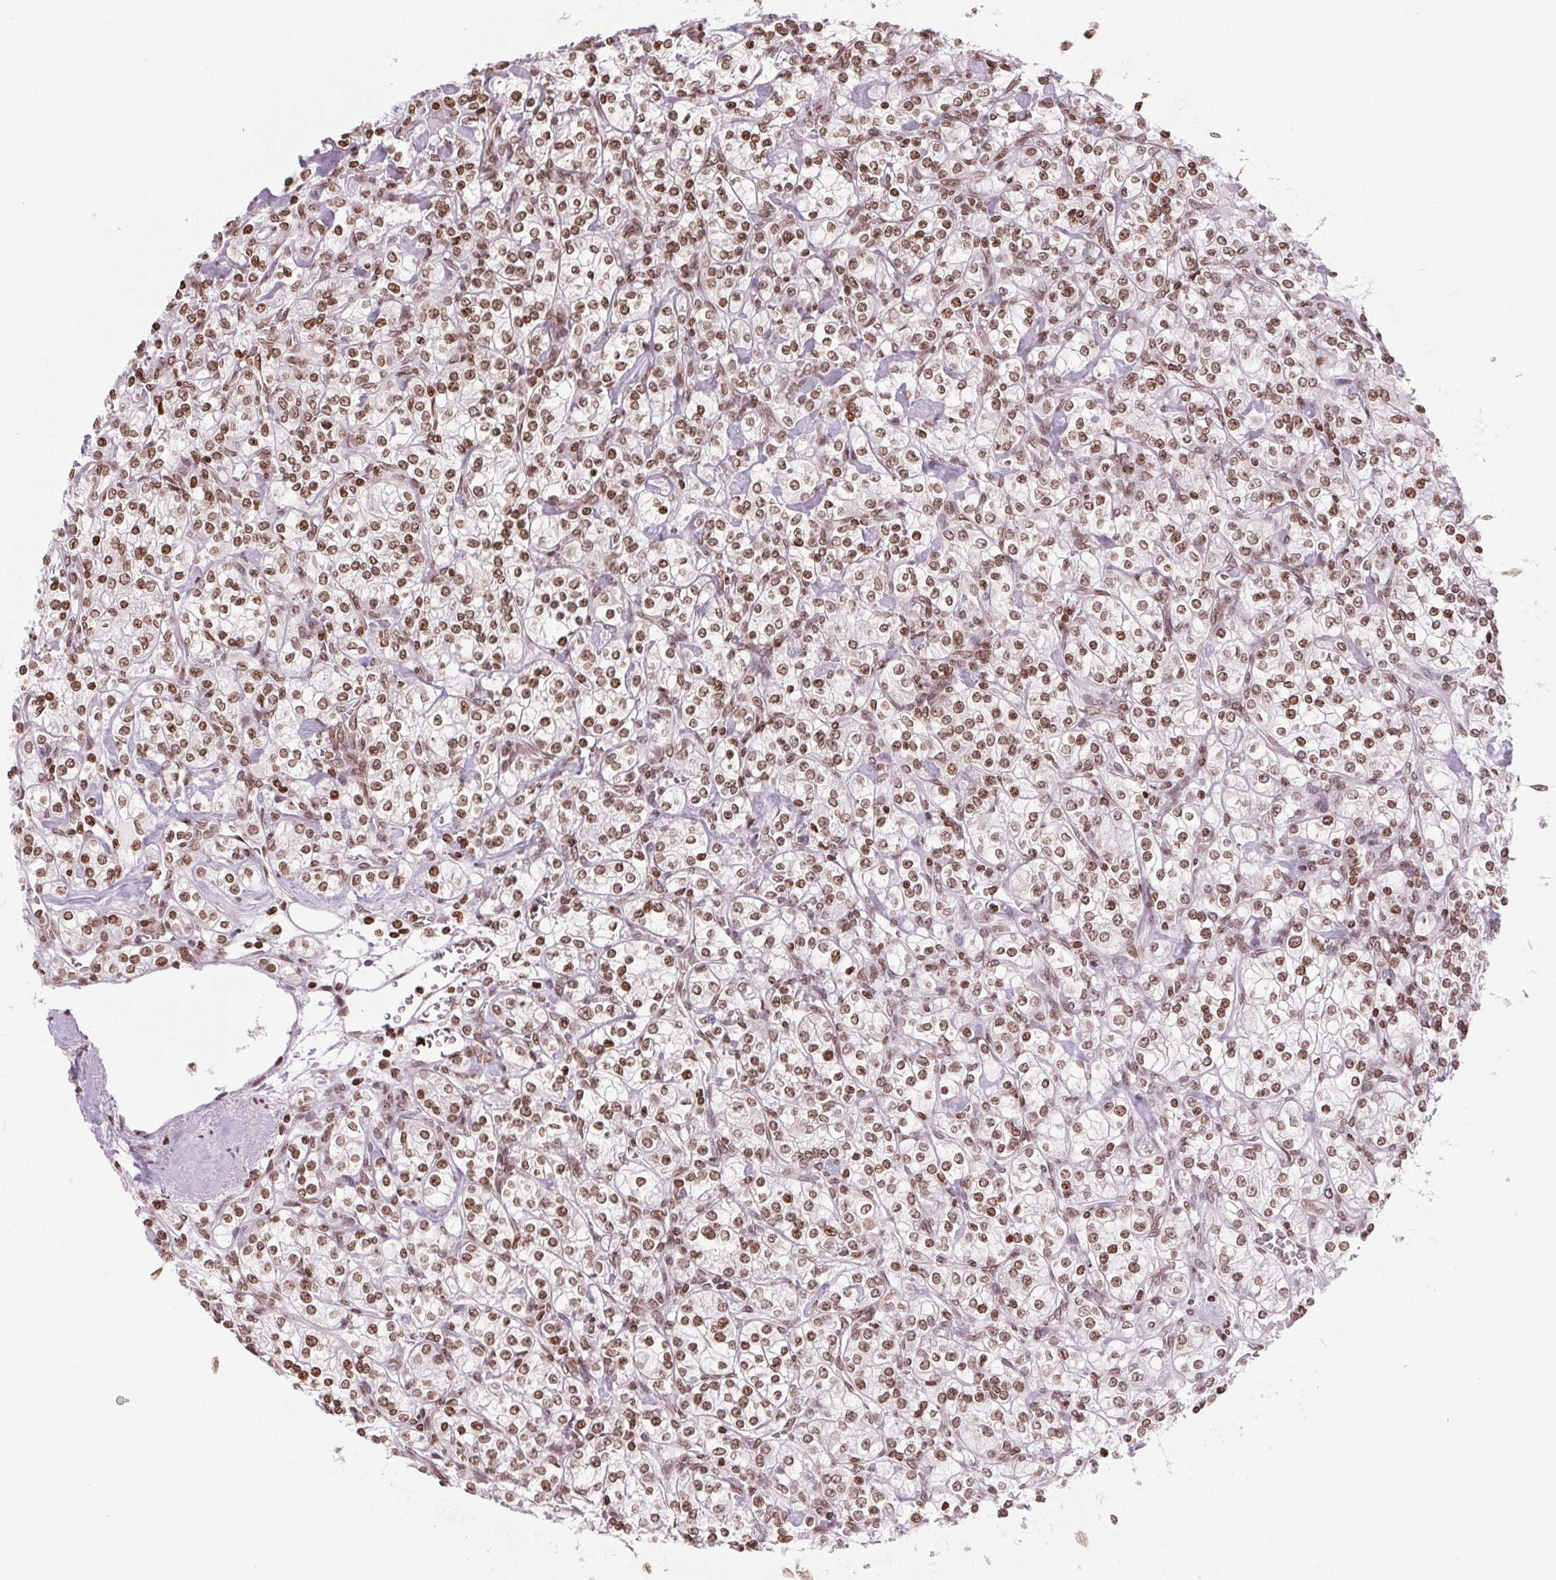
{"staining": {"intensity": "moderate", "quantity": ">75%", "location": "cytoplasmic/membranous,nuclear"}, "tissue": "renal cancer", "cell_type": "Tumor cells", "image_type": "cancer", "snomed": [{"axis": "morphology", "description": "Adenocarcinoma, NOS"}, {"axis": "topography", "description": "Kidney"}], "caption": "The histopathology image demonstrates a brown stain indicating the presence of a protein in the cytoplasmic/membranous and nuclear of tumor cells in adenocarcinoma (renal).", "gene": "SMIM12", "patient": {"sex": "male", "age": 77}}